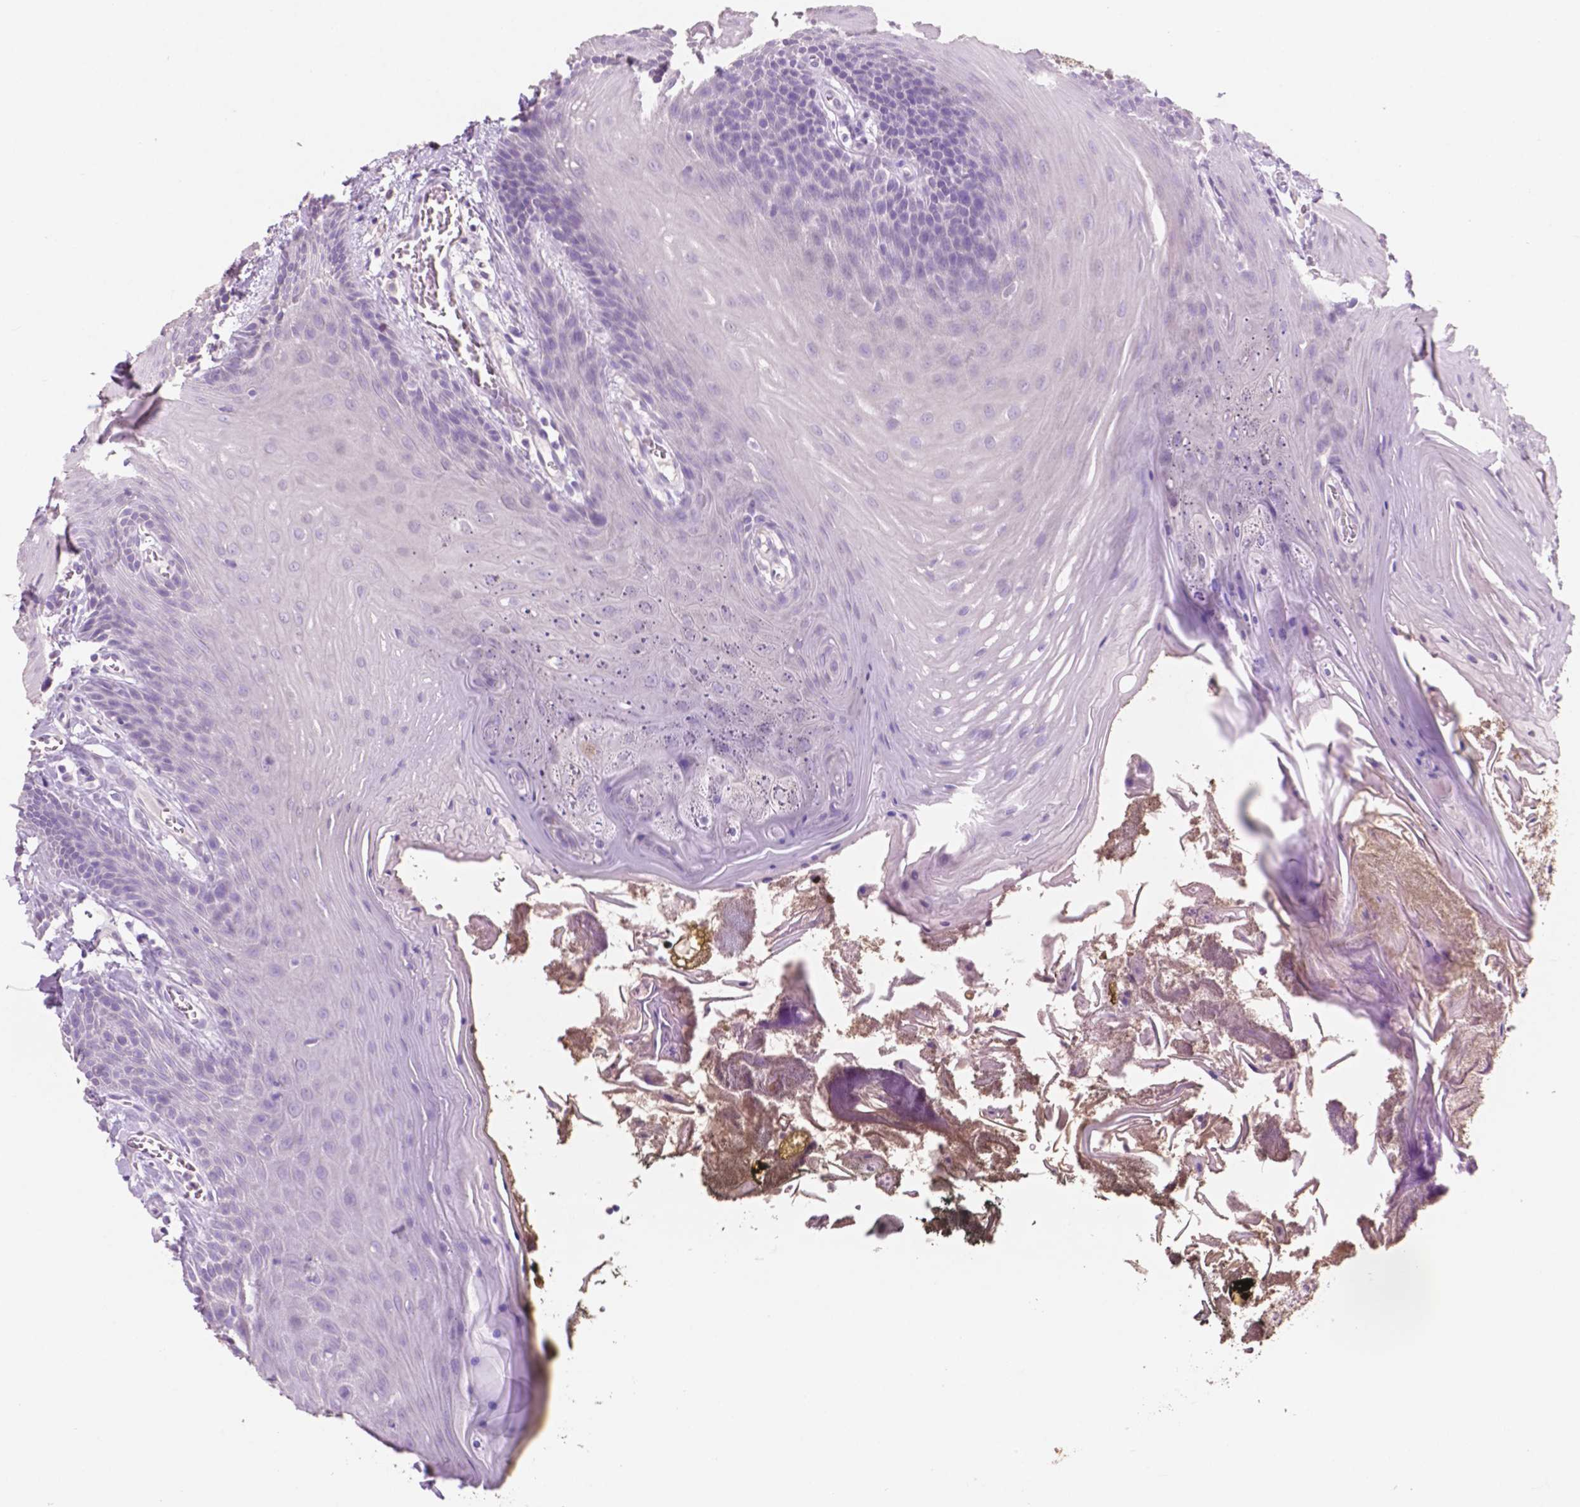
{"staining": {"intensity": "negative", "quantity": "none", "location": "none"}, "tissue": "oral mucosa", "cell_type": "Squamous epithelial cells", "image_type": "normal", "snomed": [{"axis": "morphology", "description": "Normal tissue, NOS"}, {"axis": "topography", "description": "Oral tissue"}], "caption": "This is an IHC histopathology image of benign human oral mucosa. There is no expression in squamous epithelial cells.", "gene": "IDO1", "patient": {"sex": "male", "age": 9}}